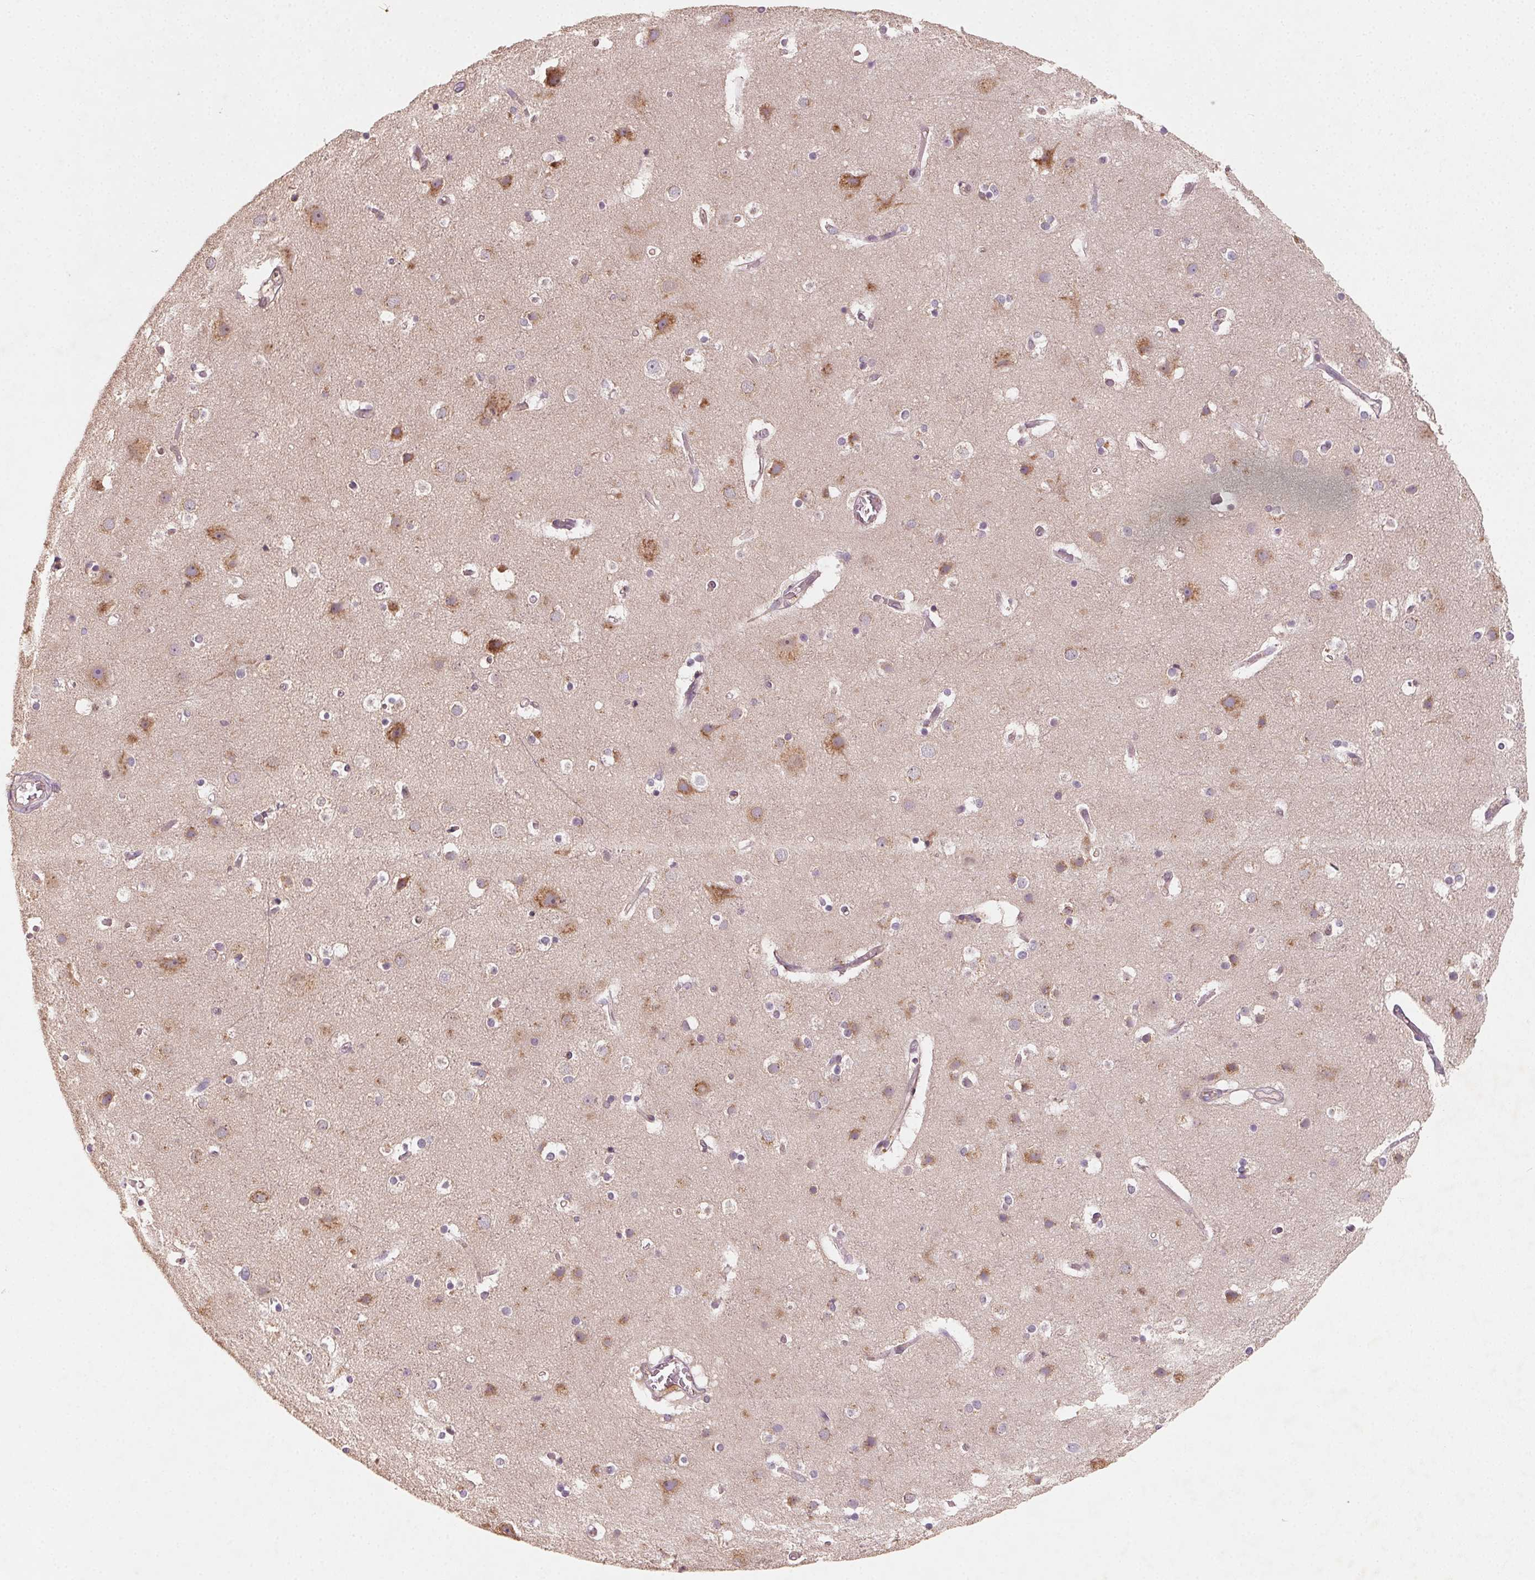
{"staining": {"intensity": "negative", "quantity": "none", "location": "none"}, "tissue": "cerebral cortex", "cell_type": "Endothelial cells", "image_type": "normal", "snomed": [{"axis": "morphology", "description": "Normal tissue, NOS"}, {"axis": "topography", "description": "Cerebral cortex"}], "caption": "Endothelial cells show no significant protein positivity in unremarkable cerebral cortex. The staining is performed using DAB (3,3'-diaminobenzidine) brown chromogen with nuclei counter-stained in using hematoxylin.", "gene": "AP1S1", "patient": {"sex": "female", "age": 52}}